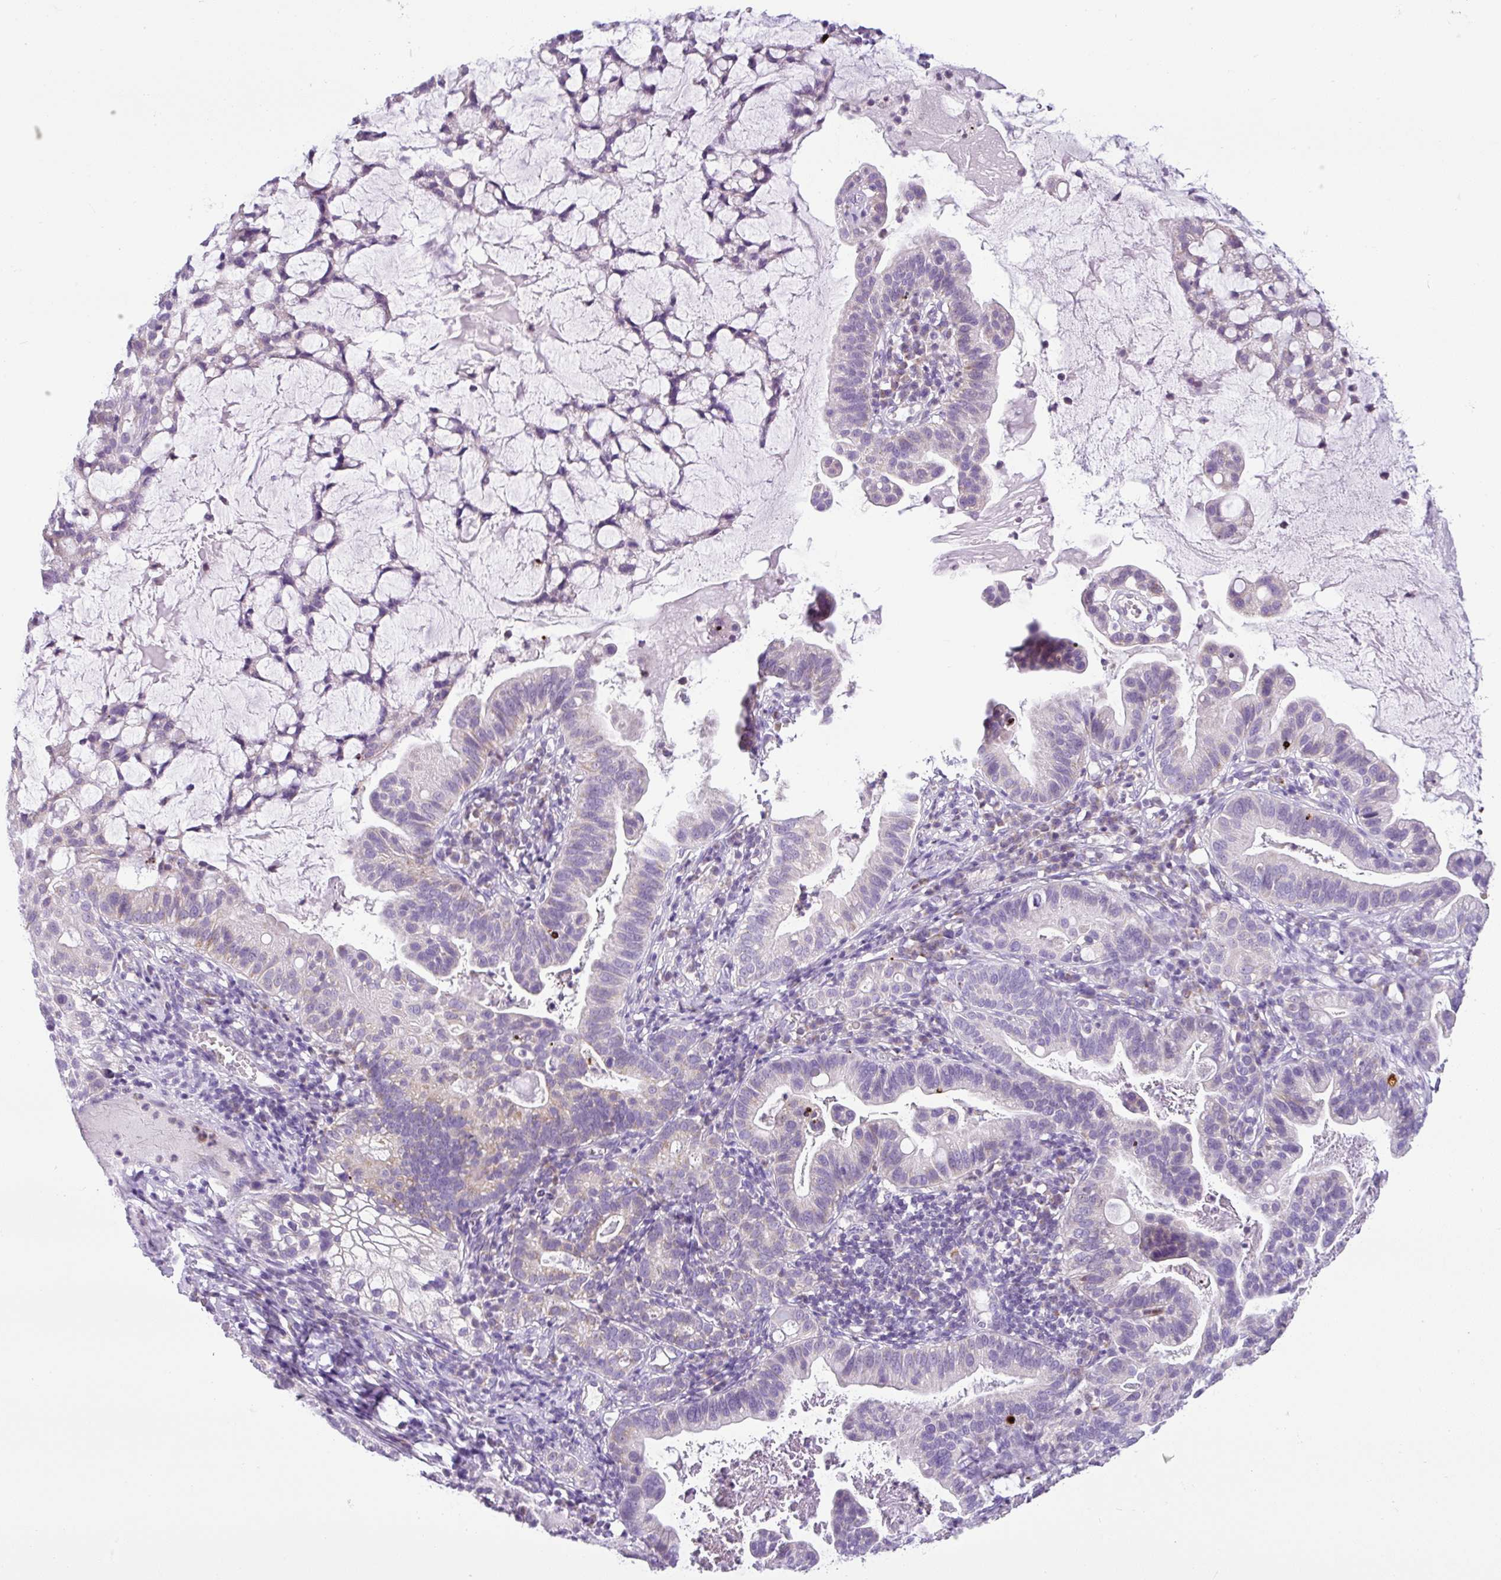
{"staining": {"intensity": "weak", "quantity": "<25%", "location": "cytoplasmic/membranous"}, "tissue": "cervical cancer", "cell_type": "Tumor cells", "image_type": "cancer", "snomed": [{"axis": "morphology", "description": "Adenocarcinoma, NOS"}, {"axis": "topography", "description": "Cervix"}], "caption": "The immunohistochemistry photomicrograph has no significant staining in tumor cells of cervical cancer (adenocarcinoma) tissue.", "gene": "HMCN2", "patient": {"sex": "female", "age": 41}}